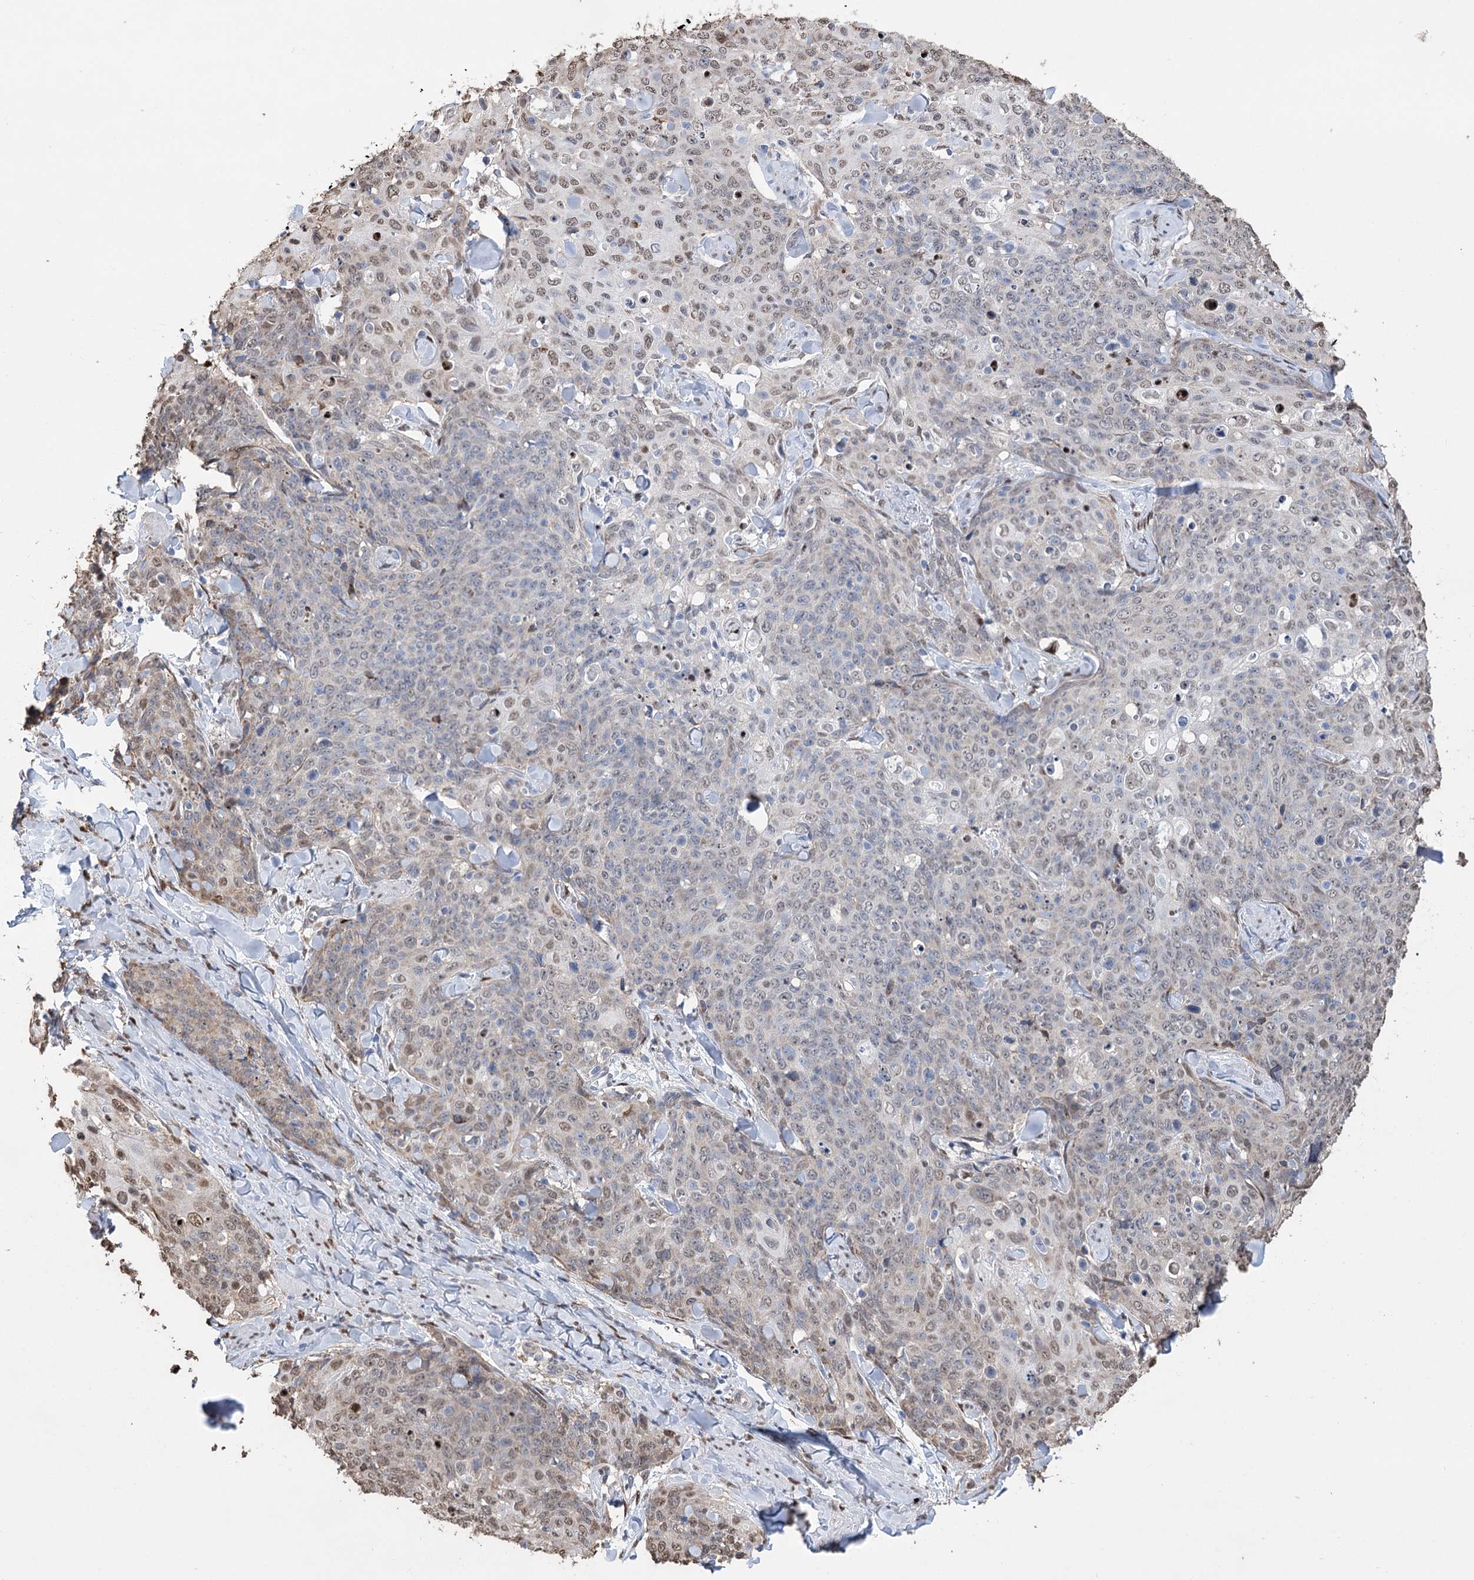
{"staining": {"intensity": "moderate", "quantity": "25%-75%", "location": "cytoplasmic/membranous,nuclear"}, "tissue": "skin cancer", "cell_type": "Tumor cells", "image_type": "cancer", "snomed": [{"axis": "morphology", "description": "Squamous cell carcinoma, NOS"}, {"axis": "topography", "description": "Skin"}, {"axis": "topography", "description": "Vulva"}], "caption": "Brown immunohistochemical staining in squamous cell carcinoma (skin) displays moderate cytoplasmic/membranous and nuclear expression in about 25%-75% of tumor cells. The staining is performed using DAB (3,3'-diaminobenzidine) brown chromogen to label protein expression. The nuclei are counter-stained blue using hematoxylin.", "gene": "NFU1", "patient": {"sex": "female", "age": 85}}